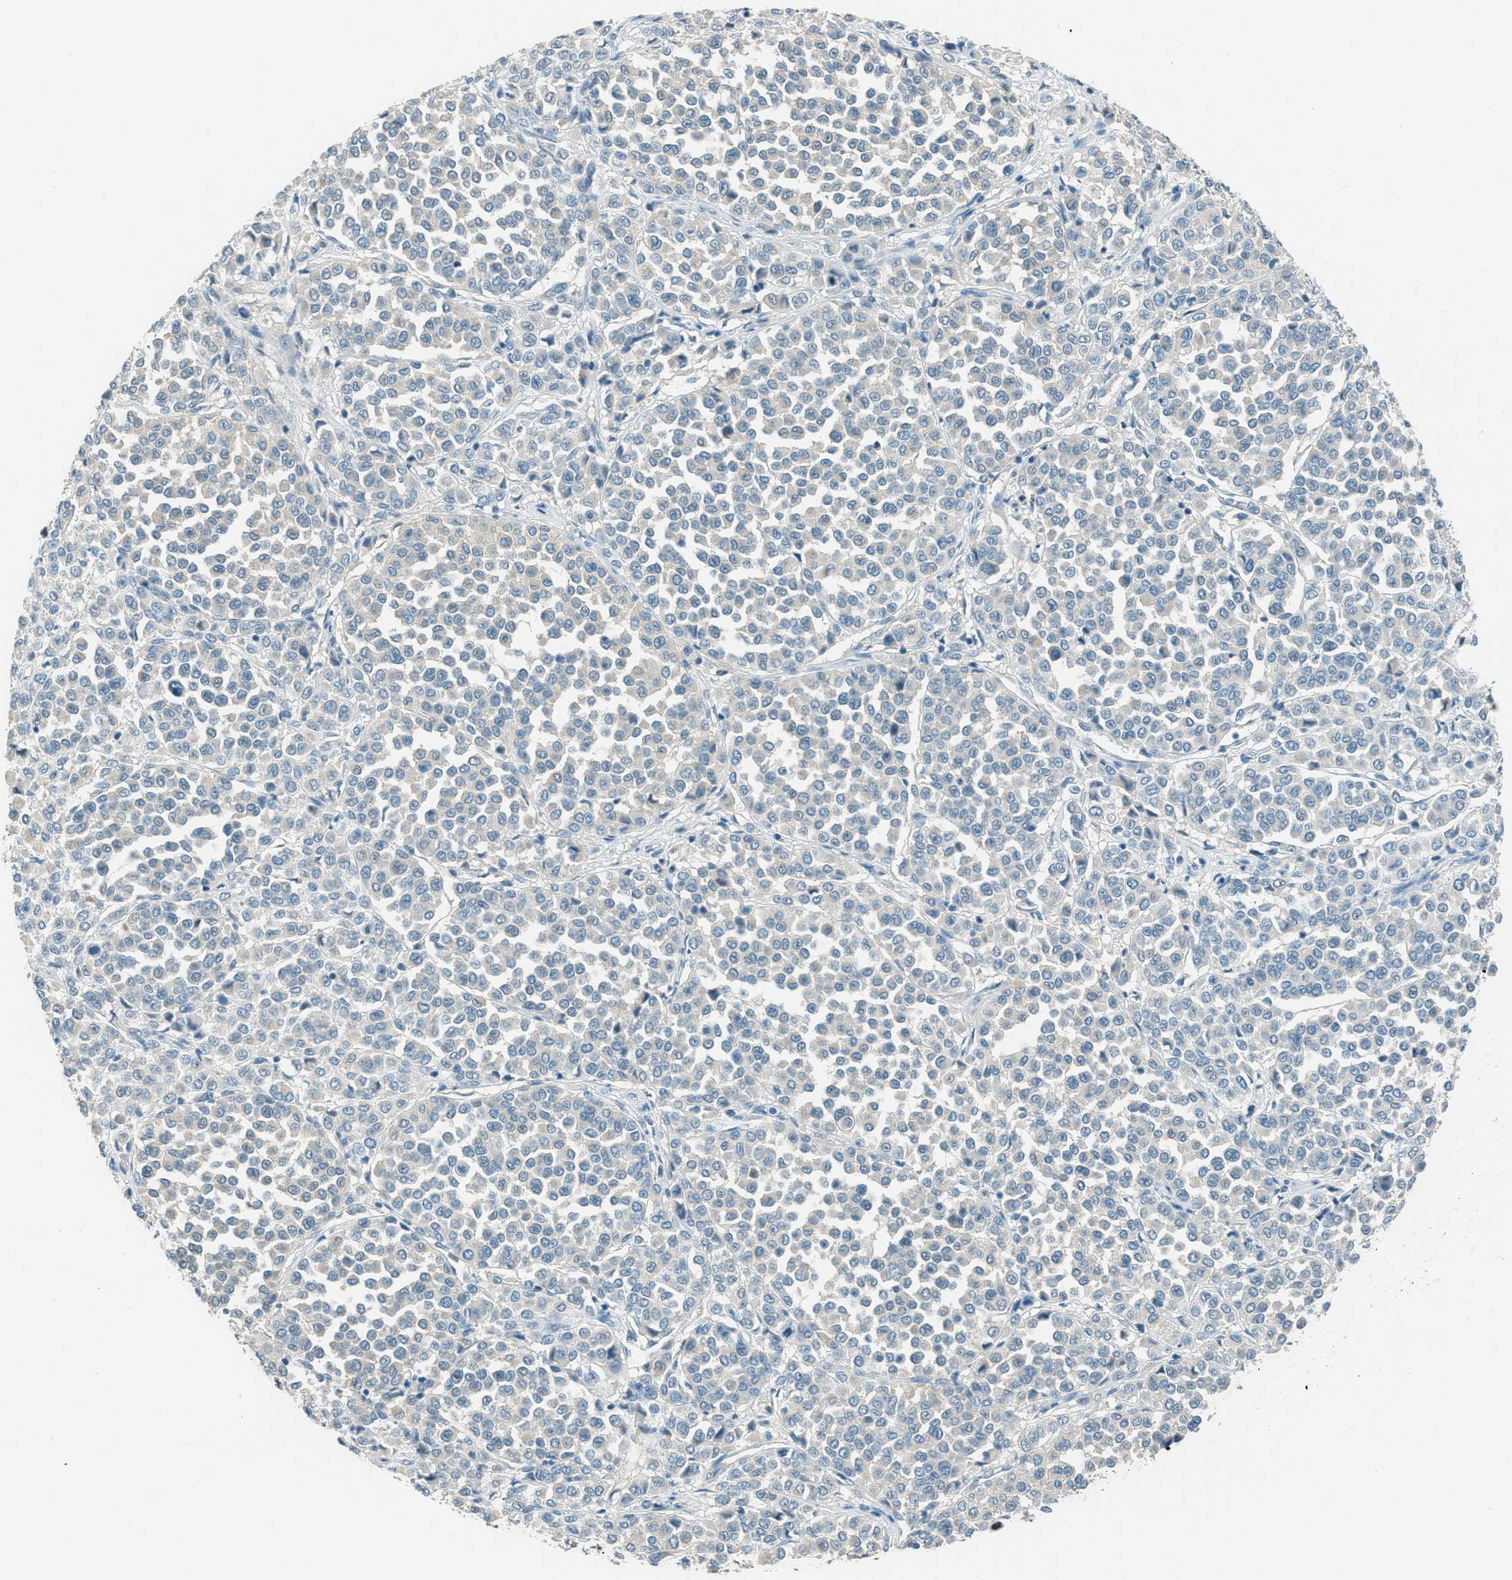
{"staining": {"intensity": "negative", "quantity": "none", "location": "none"}, "tissue": "melanoma", "cell_type": "Tumor cells", "image_type": "cancer", "snomed": [{"axis": "morphology", "description": "Malignant melanoma, Metastatic site"}, {"axis": "topography", "description": "Pancreas"}], "caption": "Tumor cells are negative for brown protein staining in melanoma. Nuclei are stained in blue.", "gene": "MSLN", "patient": {"sex": "female", "age": 30}}